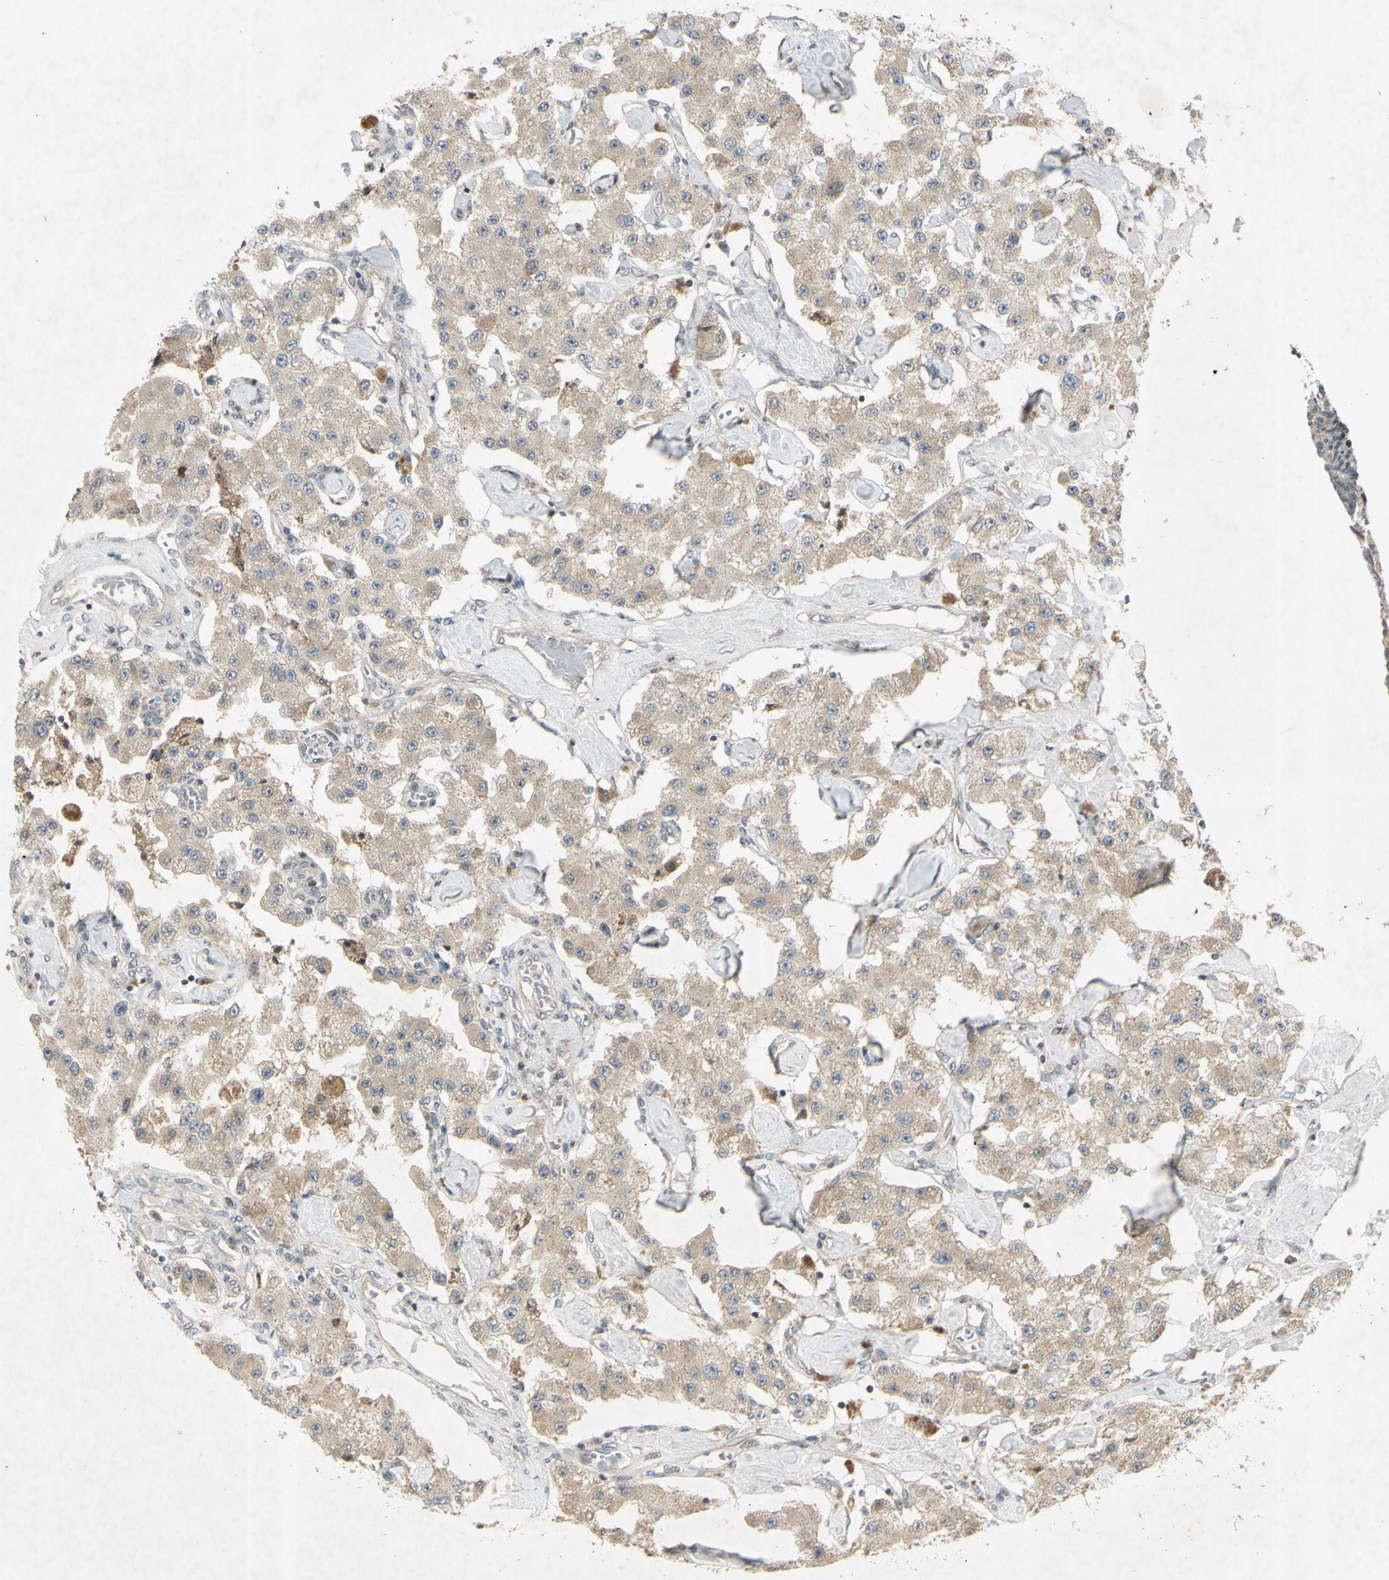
{"staining": {"intensity": "weak", "quantity": ">75%", "location": "cytoplasmic/membranous"}, "tissue": "carcinoid", "cell_type": "Tumor cells", "image_type": "cancer", "snomed": [{"axis": "morphology", "description": "Carcinoid, malignant, NOS"}, {"axis": "topography", "description": "Pancreas"}], "caption": "This histopathology image exhibits malignant carcinoid stained with immunohistochemistry (IHC) to label a protein in brown. The cytoplasmic/membranous of tumor cells show weak positivity for the protein. Nuclei are counter-stained blue.", "gene": "RAD18", "patient": {"sex": "male", "age": 41}}